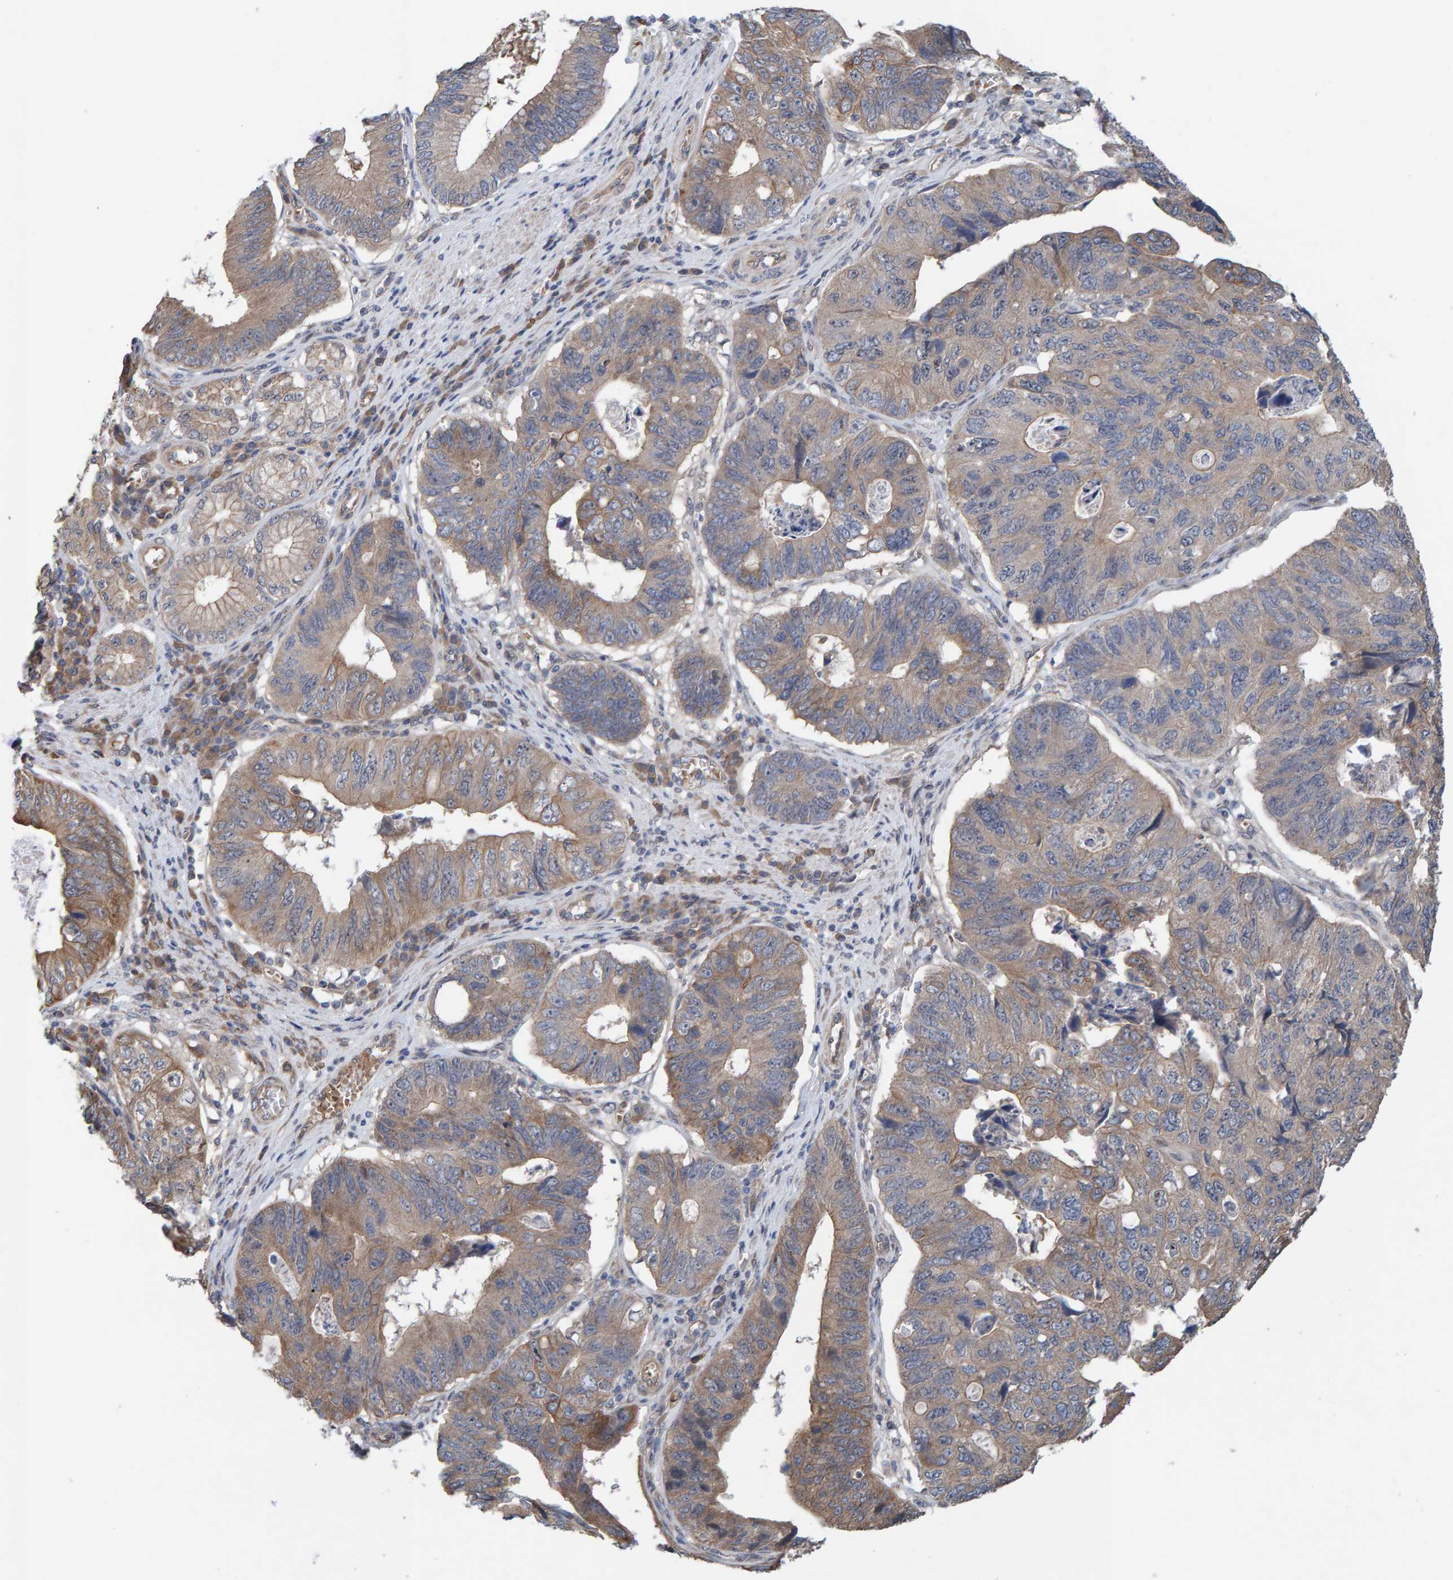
{"staining": {"intensity": "moderate", "quantity": ">75%", "location": "cytoplasmic/membranous"}, "tissue": "stomach cancer", "cell_type": "Tumor cells", "image_type": "cancer", "snomed": [{"axis": "morphology", "description": "Adenocarcinoma, NOS"}, {"axis": "topography", "description": "Stomach"}], "caption": "A brown stain labels moderate cytoplasmic/membranous positivity of a protein in stomach cancer (adenocarcinoma) tumor cells. (DAB IHC with brightfield microscopy, high magnification).", "gene": "LRSAM1", "patient": {"sex": "male", "age": 59}}